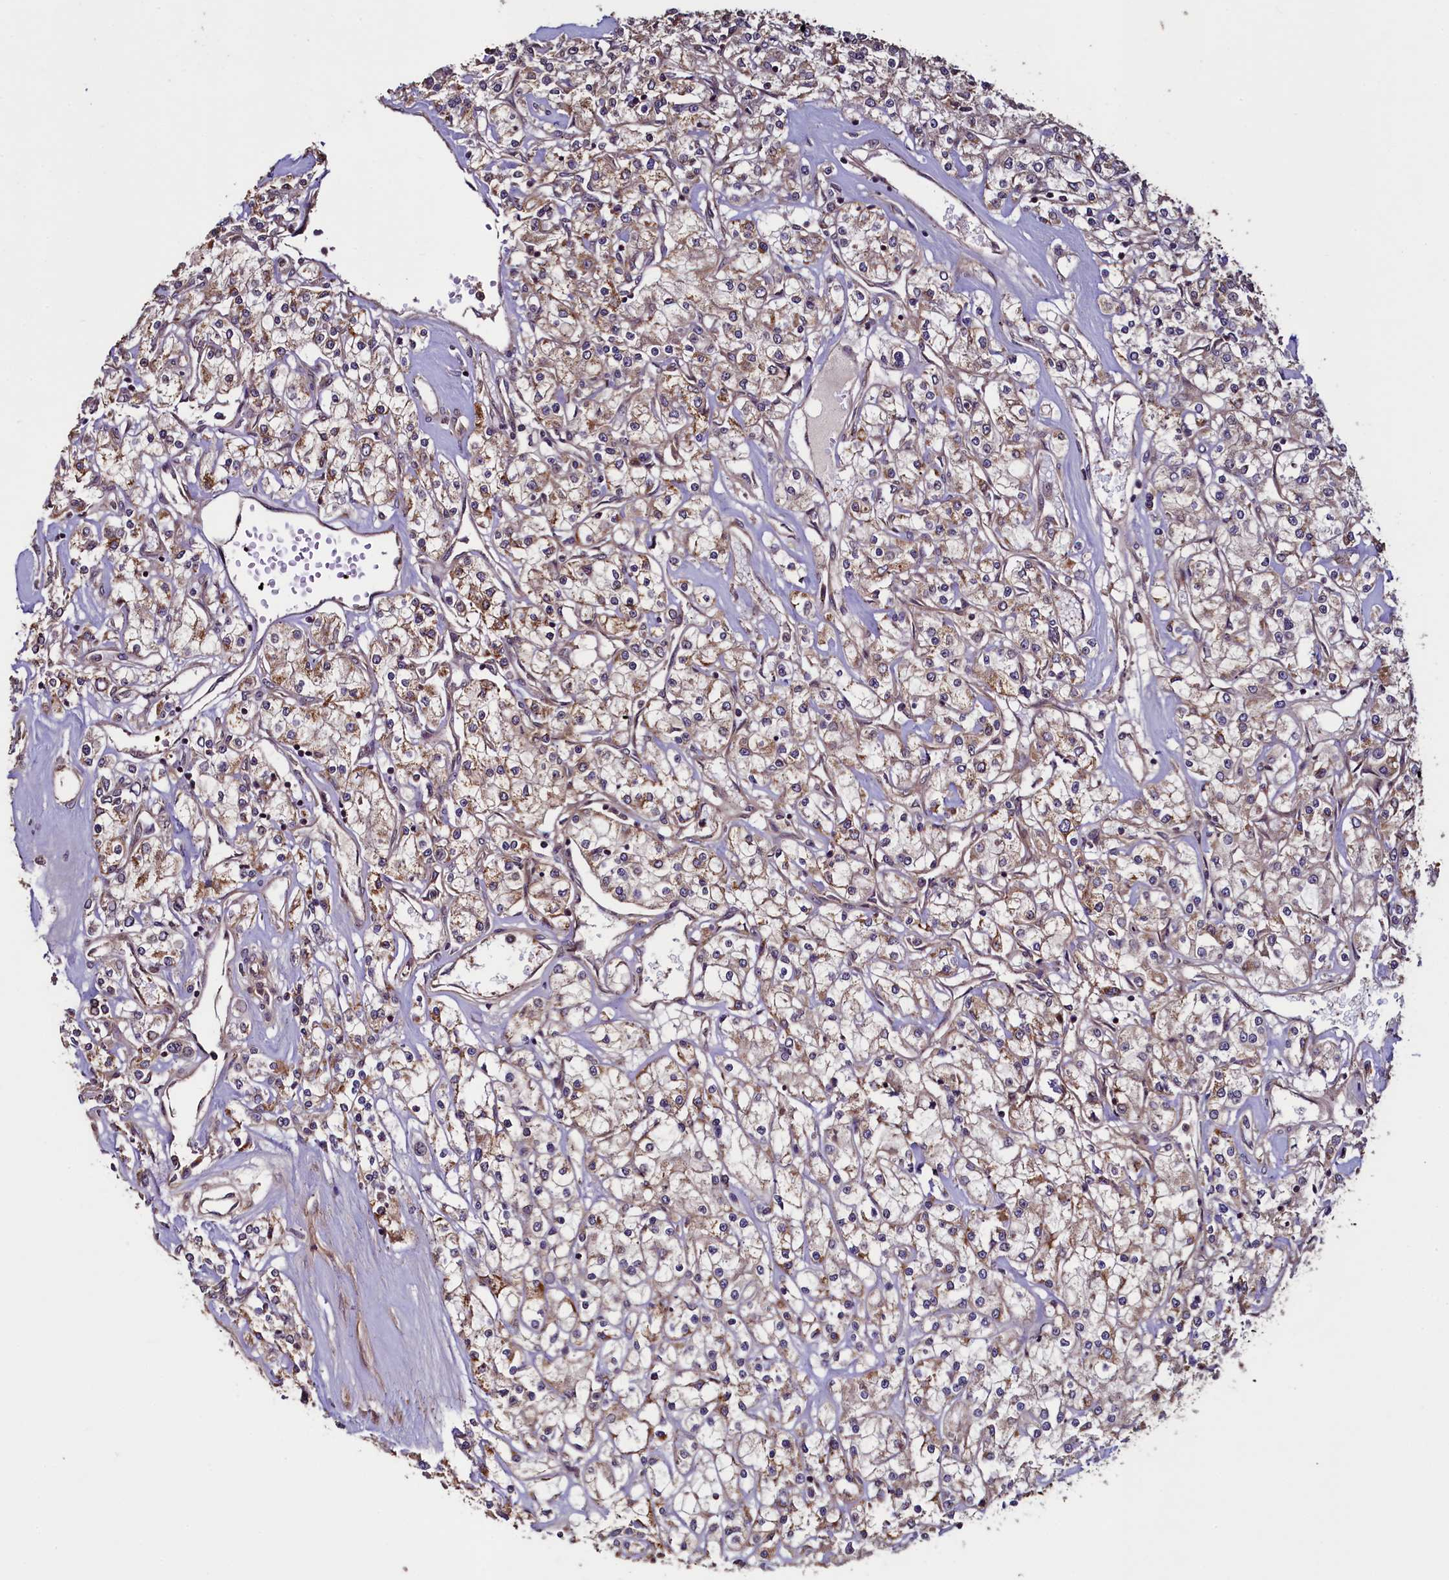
{"staining": {"intensity": "moderate", "quantity": "25%-75%", "location": "cytoplasmic/membranous"}, "tissue": "renal cancer", "cell_type": "Tumor cells", "image_type": "cancer", "snomed": [{"axis": "morphology", "description": "Adenocarcinoma, NOS"}, {"axis": "topography", "description": "Kidney"}], "caption": "Tumor cells show medium levels of moderate cytoplasmic/membranous staining in about 25%-75% of cells in human adenocarcinoma (renal). The staining was performed using DAB to visualize the protein expression in brown, while the nuclei were stained in blue with hematoxylin (Magnification: 20x).", "gene": "RBFA", "patient": {"sex": "female", "age": 59}}